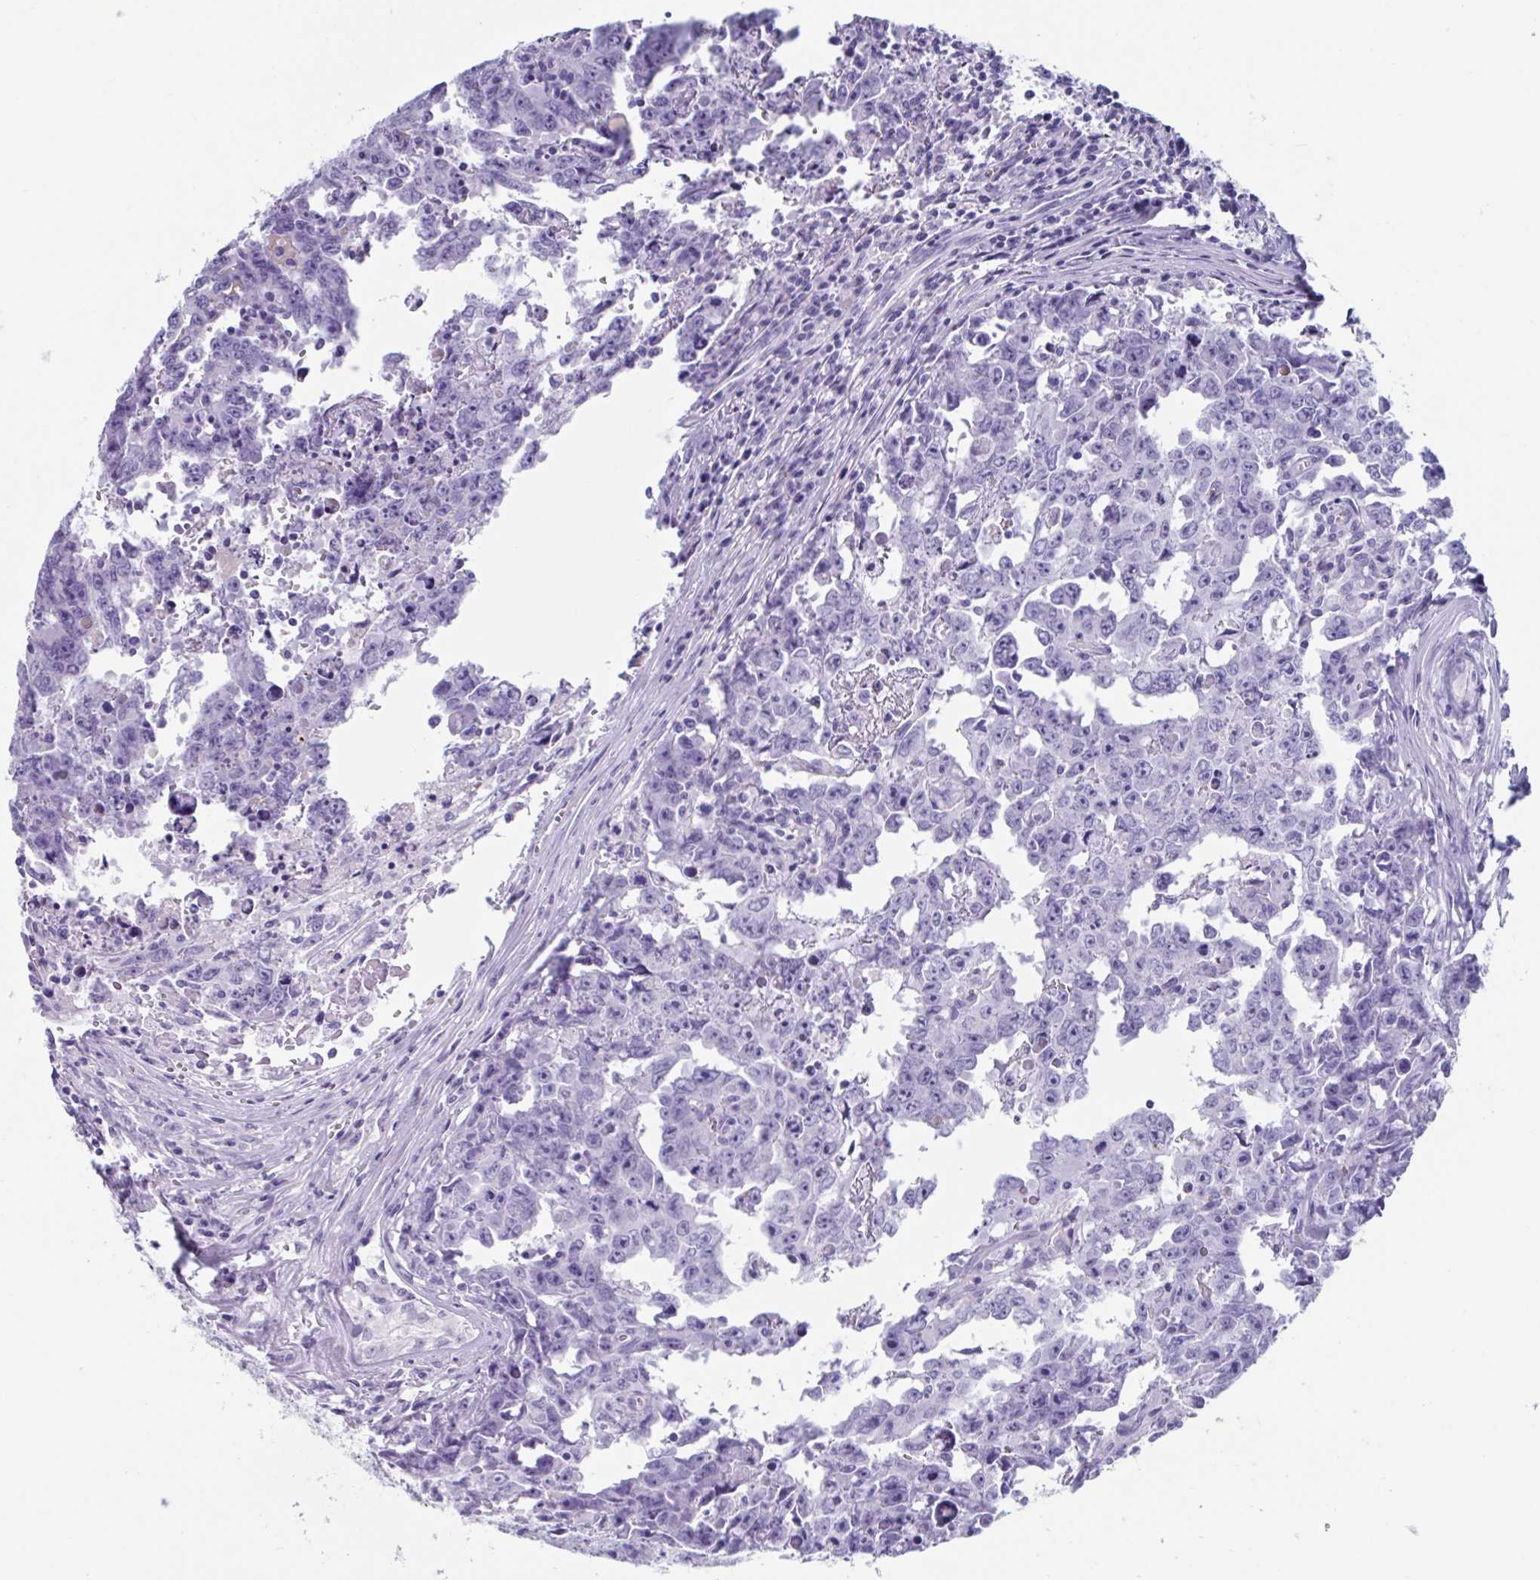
{"staining": {"intensity": "negative", "quantity": "none", "location": "none"}, "tissue": "testis cancer", "cell_type": "Tumor cells", "image_type": "cancer", "snomed": [{"axis": "morphology", "description": "Carcinoma, Embryonal, NOS"}, {"axis": "topography", "description": "Testis"}], "caption": "Tumor cells are negative for protein expression in human testis cancer. (Stains: DAB (3,3'-diaminobenzidine) IHC with hematoxylin counter stain, Microscopy: brightfield microscopy at high magnification).", "gene": "USP35", "patient": {"sex": "male", "age": 22}}